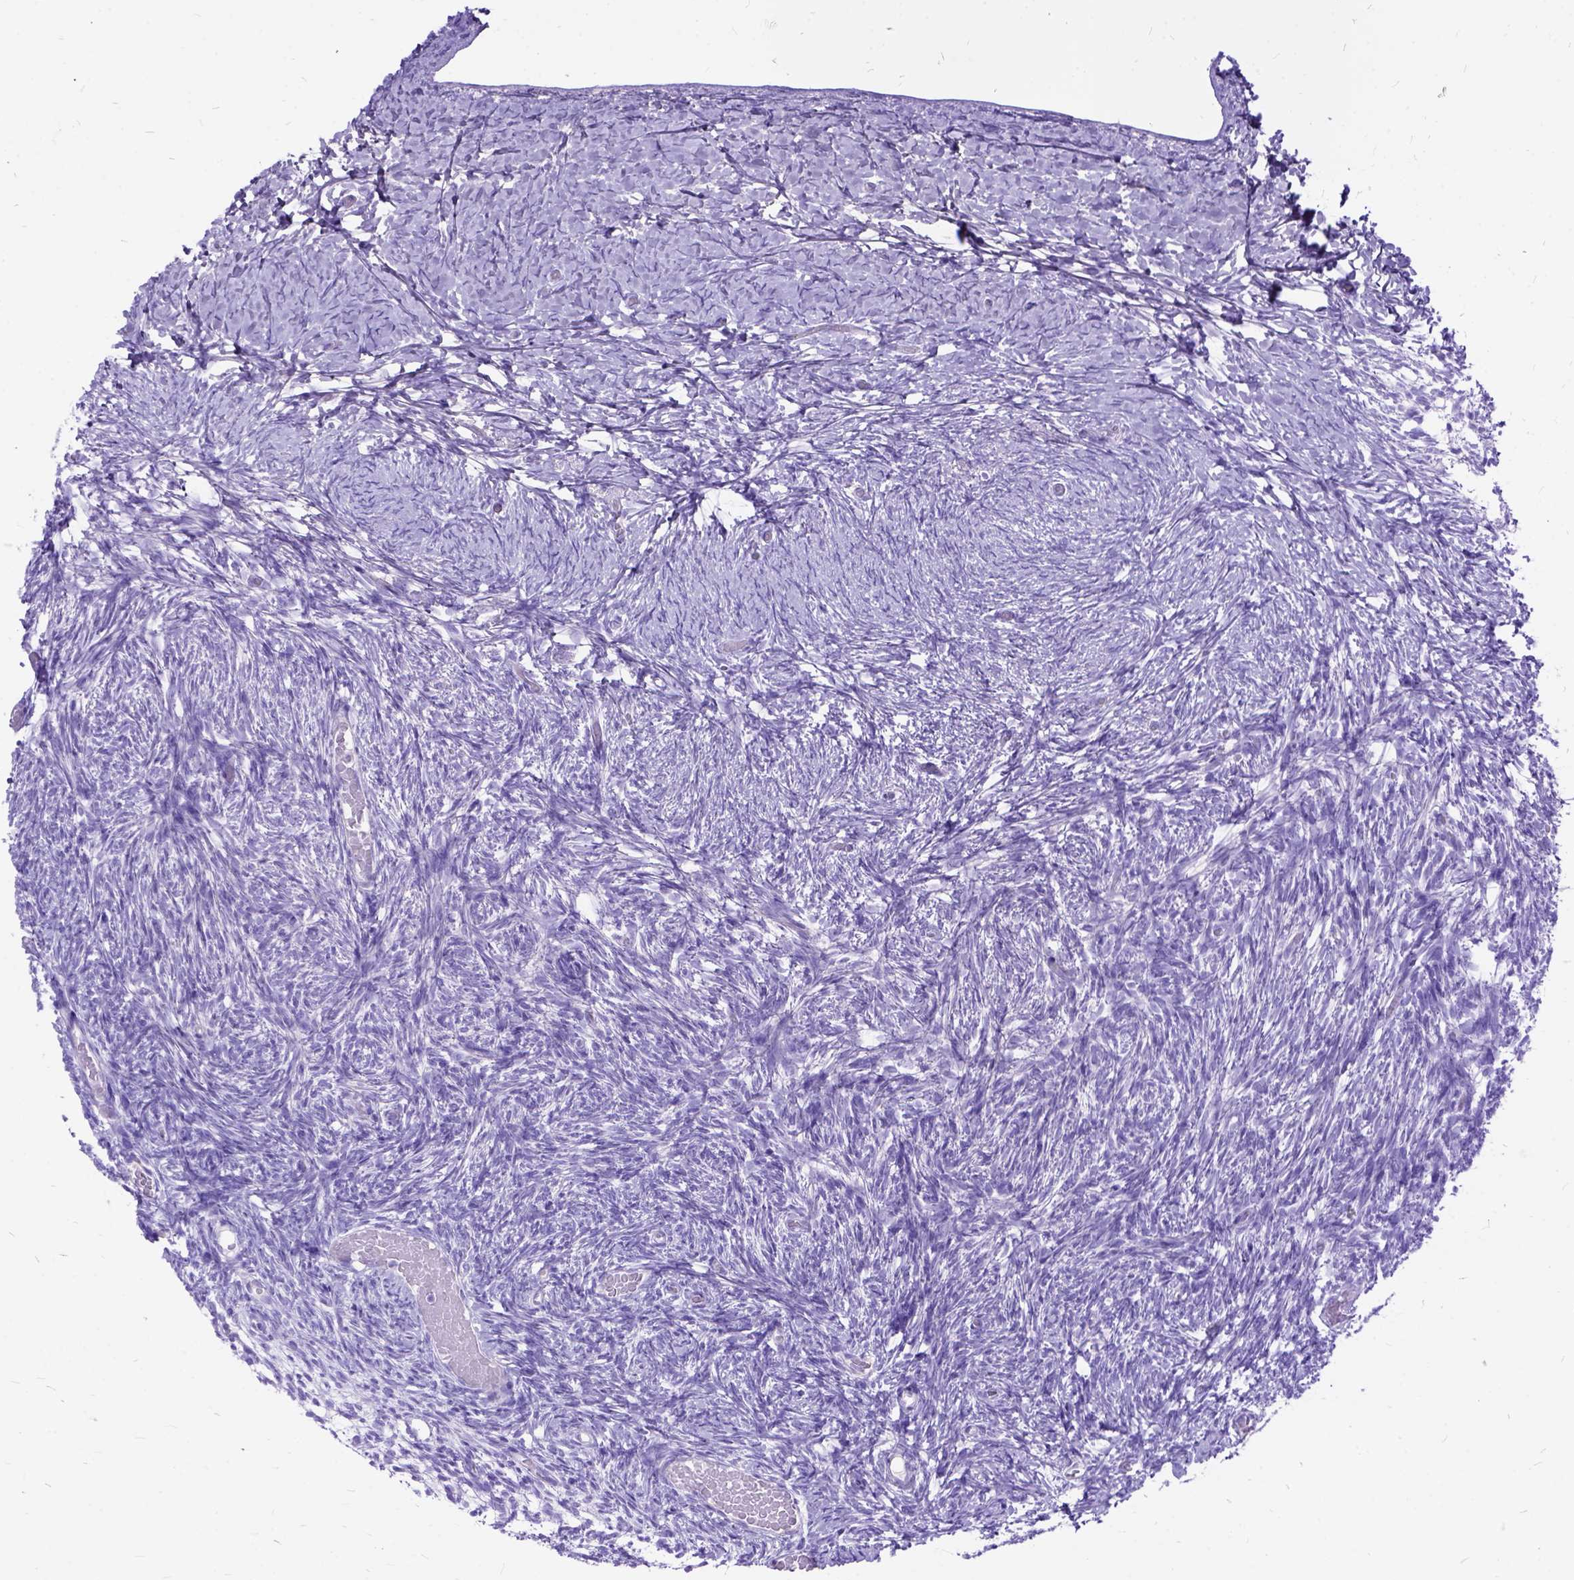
{"staining": {"intensity": "negative", "quantity": "none", "location": "none"}, "tissue": "ovary", "cell_type": "Ovarian stroma cells", "image_type": "normal", "snomed": [{"axis": "morphology", "description": "Normal tissue, NOS"}, {"axis": "topography", "description": "Ovary"}], "caption": "High power microscopy histopathology image of an IHC histopathology image of normal ovary, revealing no significant positivity in ovarian stroma cells. (DAB IHC, high magnification).", "gene": "ARL9", "patient": {"sex": "female", "age": 39}}